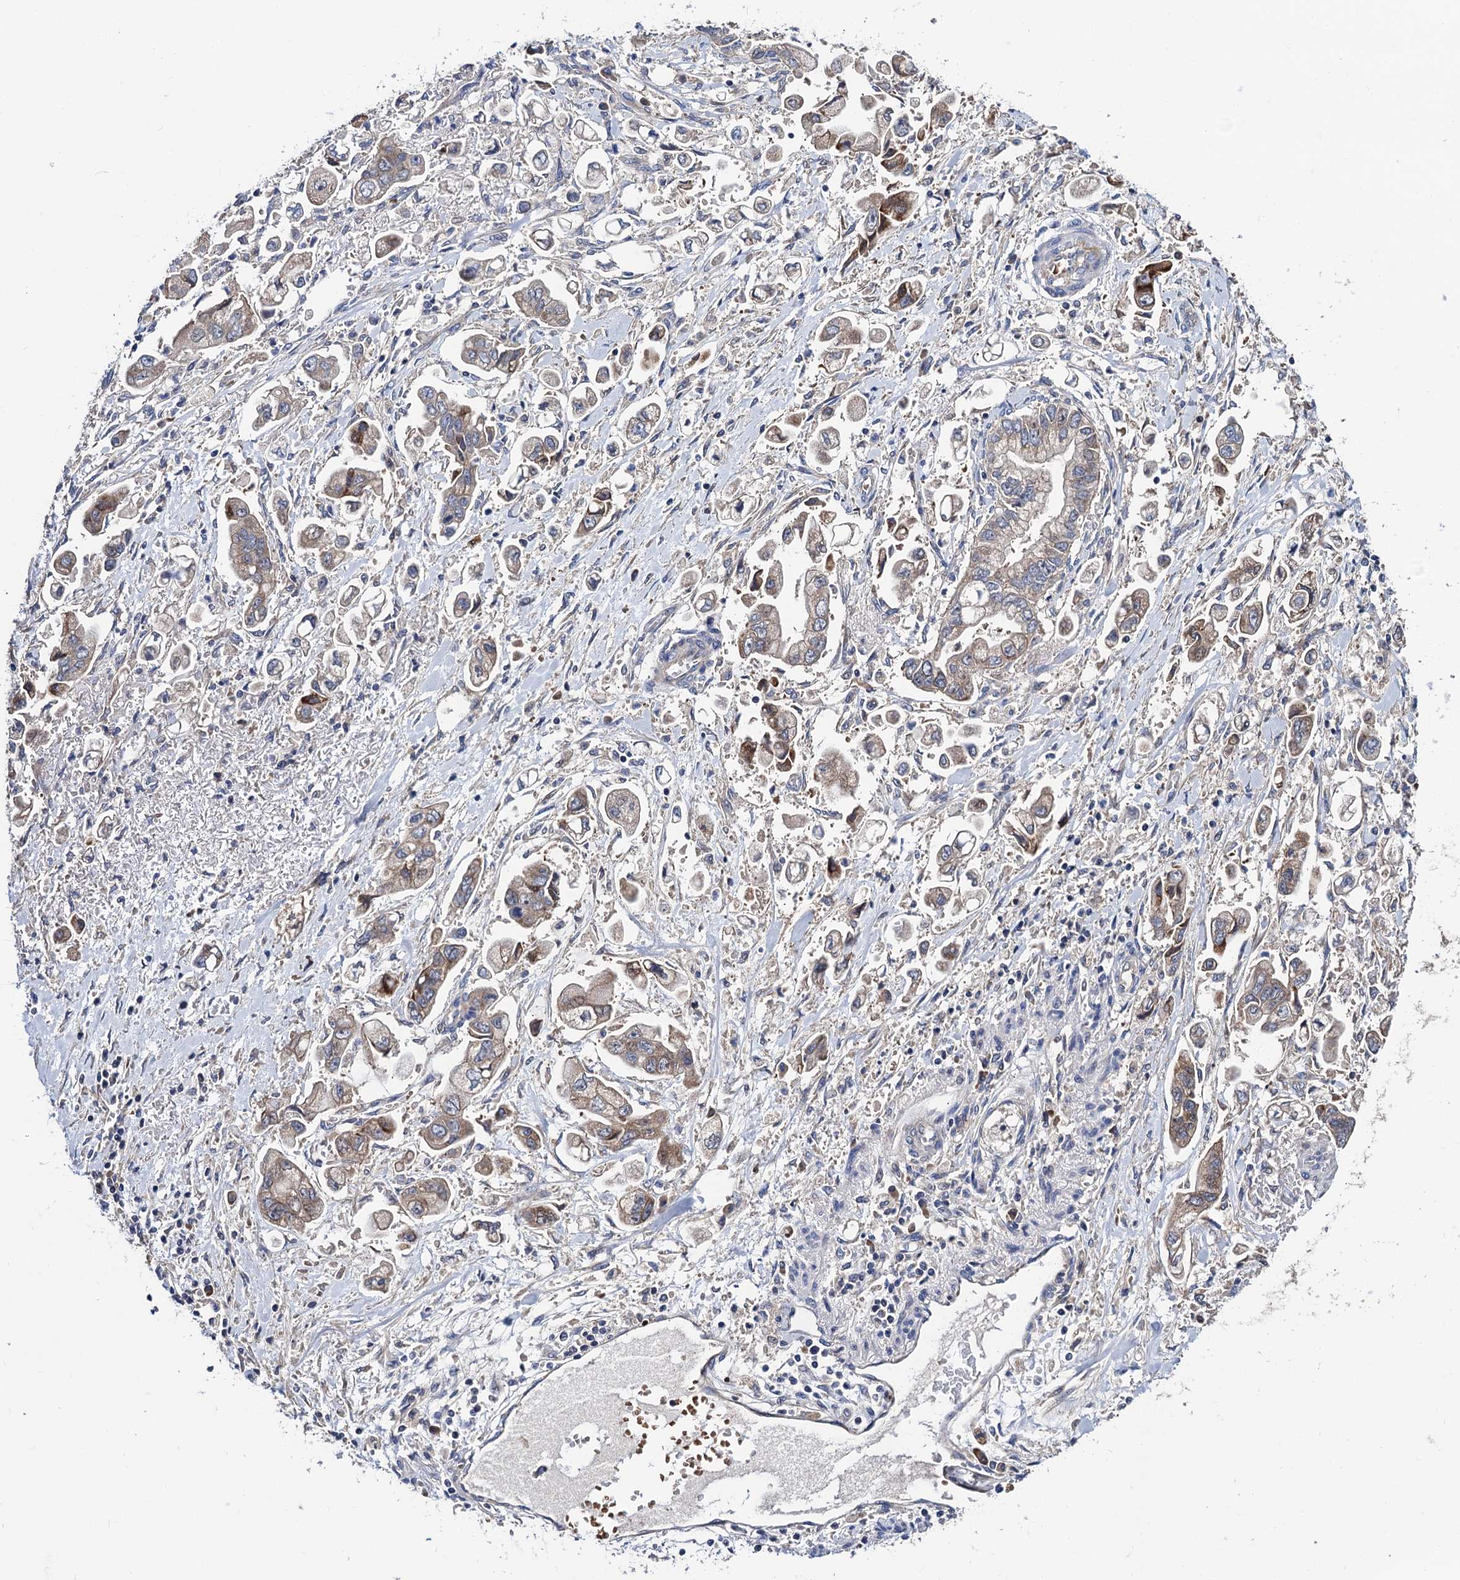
{"staining": {"intensity": "moderate", "quantity": "<25%", "location": "cytoplasmic/membranous"}, "tissue": "stomach cancer", "cell_type": "Tumor cells", "image_type": "cancer", "snomed": [{"axis": "morphology", "description": "Adenocarcinoma, NOS"}, {"axis": "topography", "description": "Stomach"}], "caption": "There is low levels of moderate cytoplasmic/membranous positivity in tumor cells of adenocarcinoma (stomach), as demonstrated by immunohistochemical staining (brown color).", "gene": "TRMT112", "patient": {"sex": "male", "age": 62}}